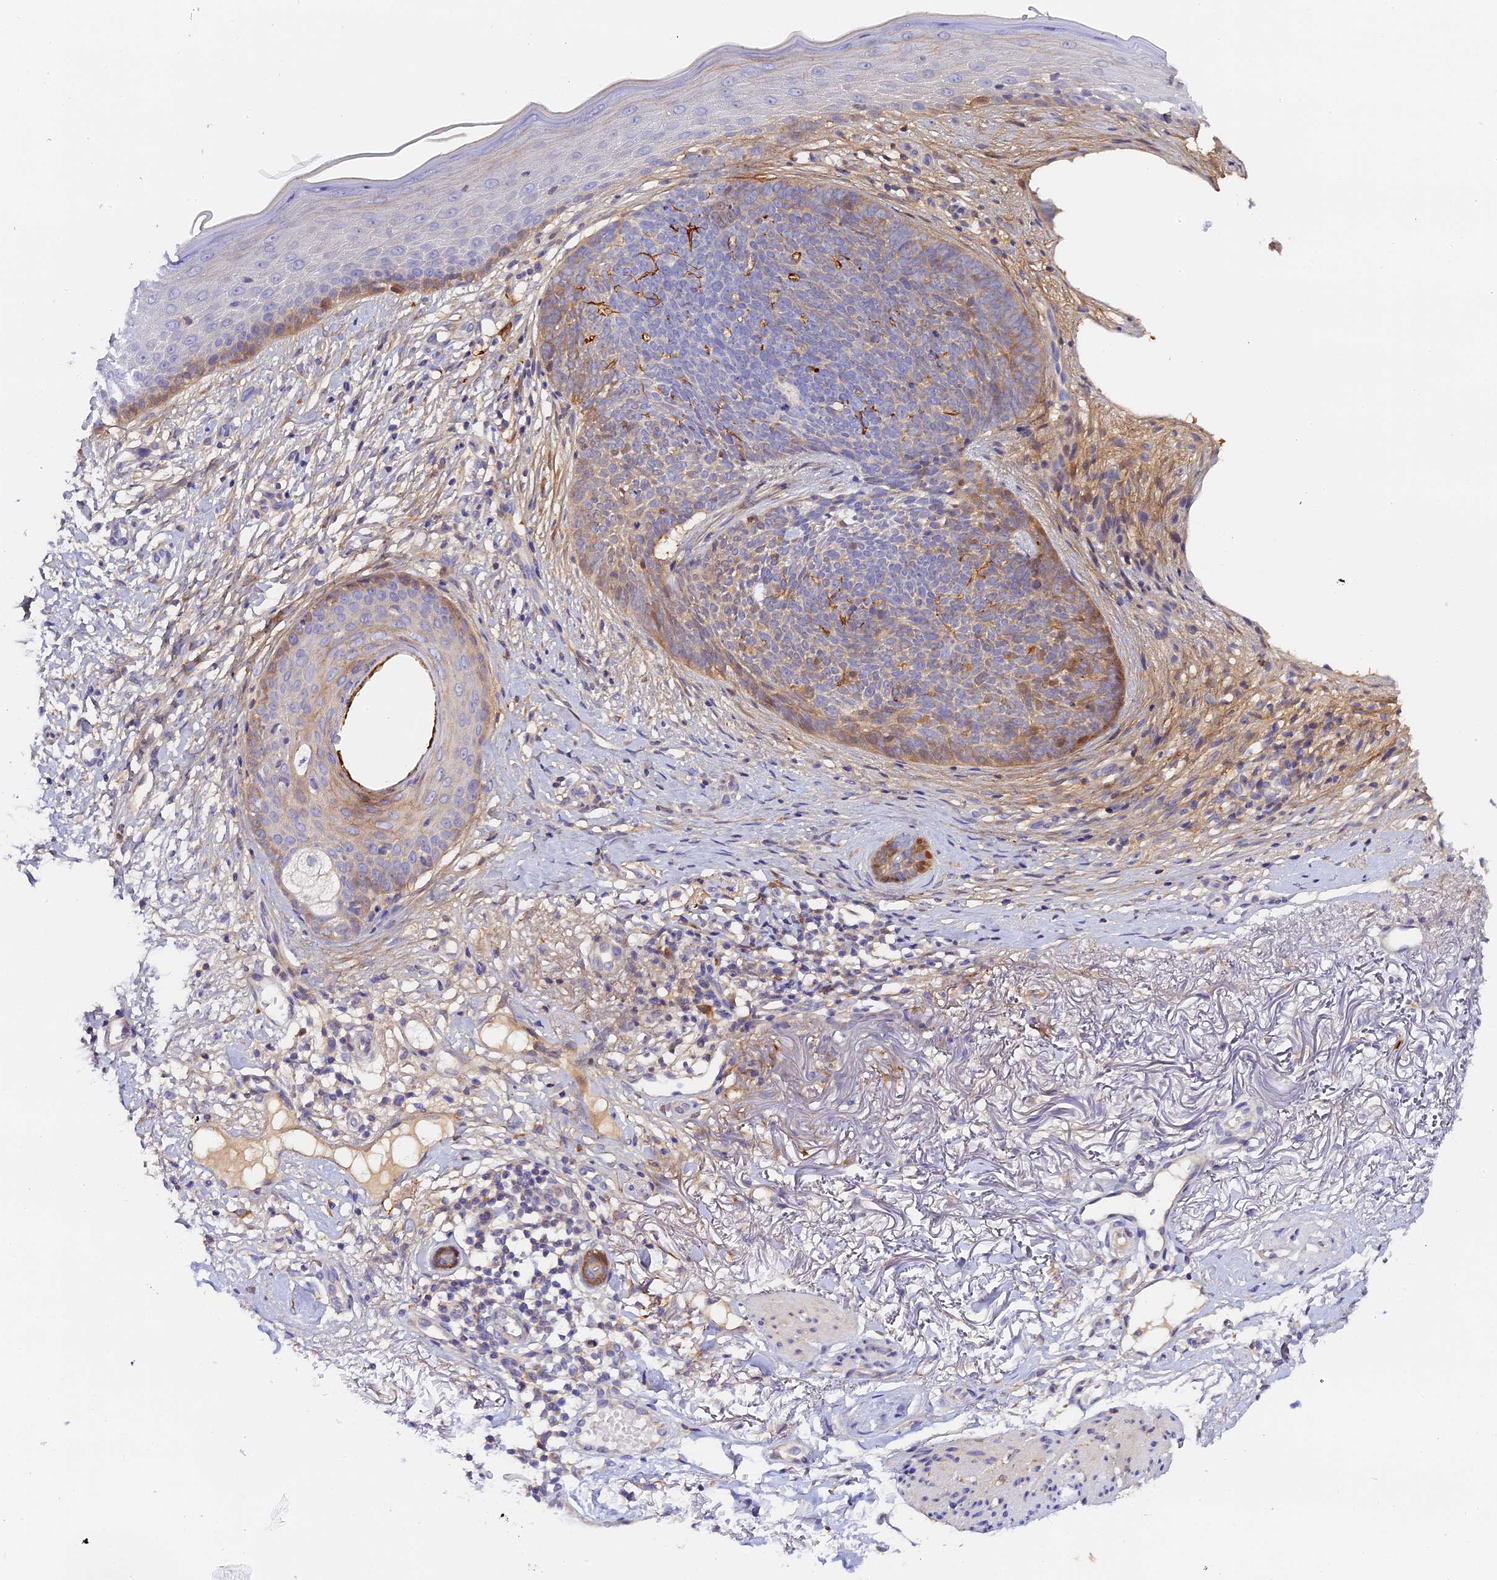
{"staining": {"intensity": "moderate", "quantity": "25%-75%", "location": "cytoplasmic/membranous"}, "tissue": "skin cancer", "cell_type": "Tumor cells", "image_type": "cancer", "snomed": [{"axis": "morphology", "description": "Basal cell carcinoma"}, {"axis": "topography", "description": "Skin"}], "caption": "Protein expression analysis of human basal cell carcinoma (skin) reveals moderate cytoplasmic/membranous staining in about 25%-75% of tumor cells. (IHC, brightfield microscopy, high magnification).", "gene": "KATNB1", "patient": {"sex": "female", "age": 70}}